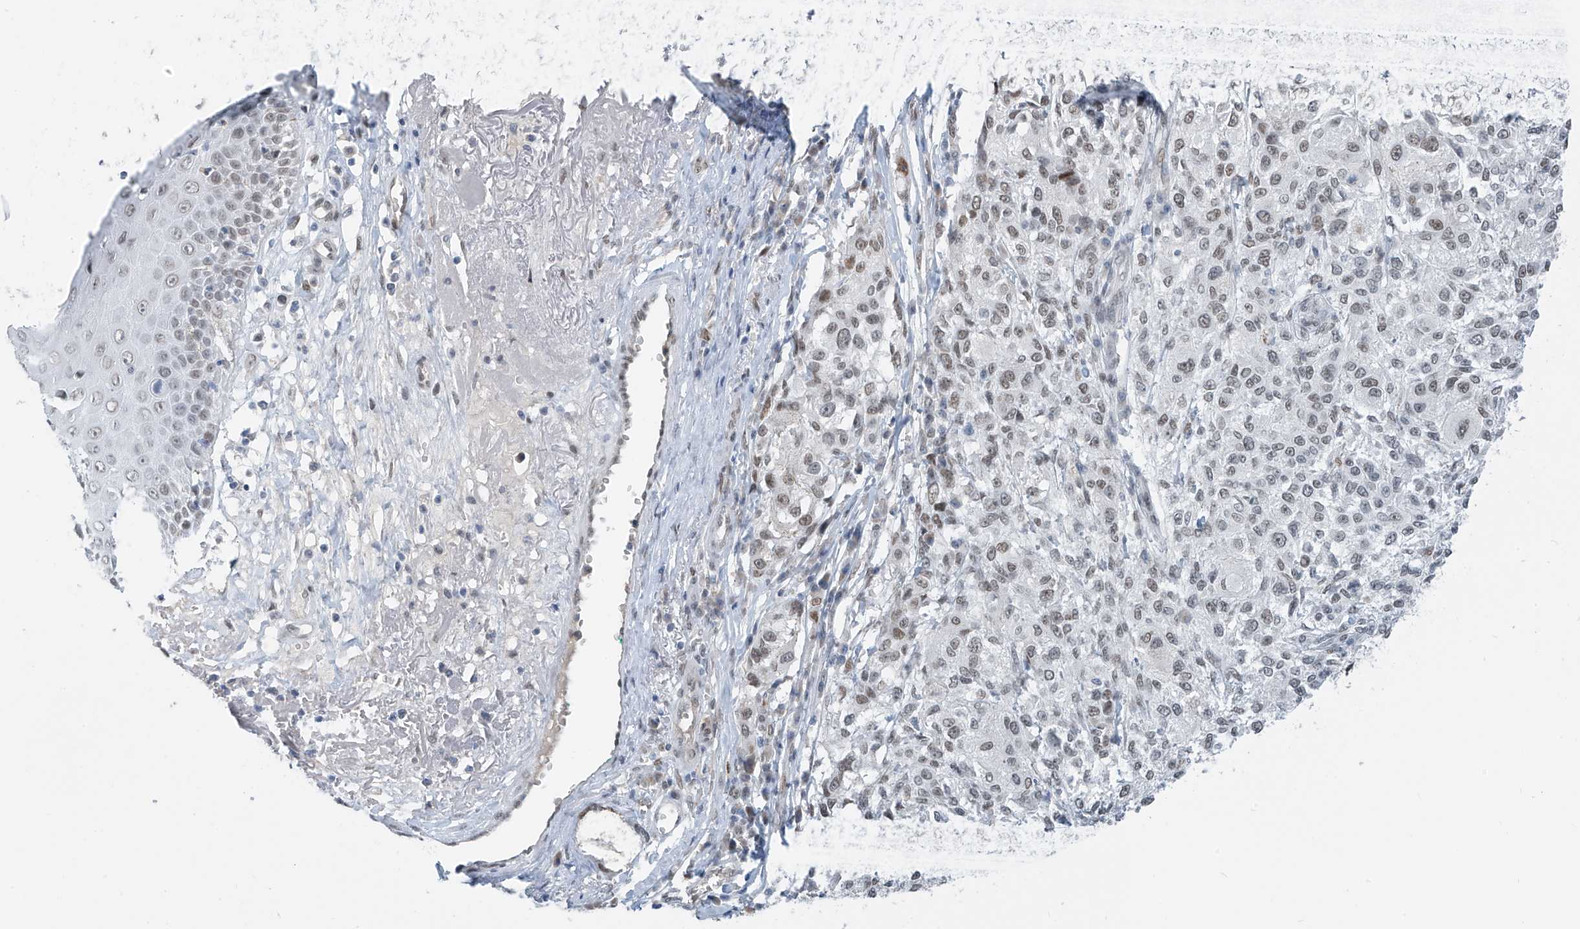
{"staining": {"intensity": "weak", "quantity": ">75%", "location": "nuclear"}, "tissue": "melanoma", "cell_type": "Tumor cells", "image_type": "cancer", "snomed": [{"axis": "morphology", "description": "Necrosis, NOS"}, {"axis": "morphology", "description": "Malignant melanoma, NOS"}, {"axis": "topography", "description": "Skin"}], "caption": "Weak nuclear expression for a protein is seen in about >75% of tumor cells of malignant melanoma using immunohistochemistry.", "gene": "MCM9", "patient": {"sex": "female", "age": 87}}